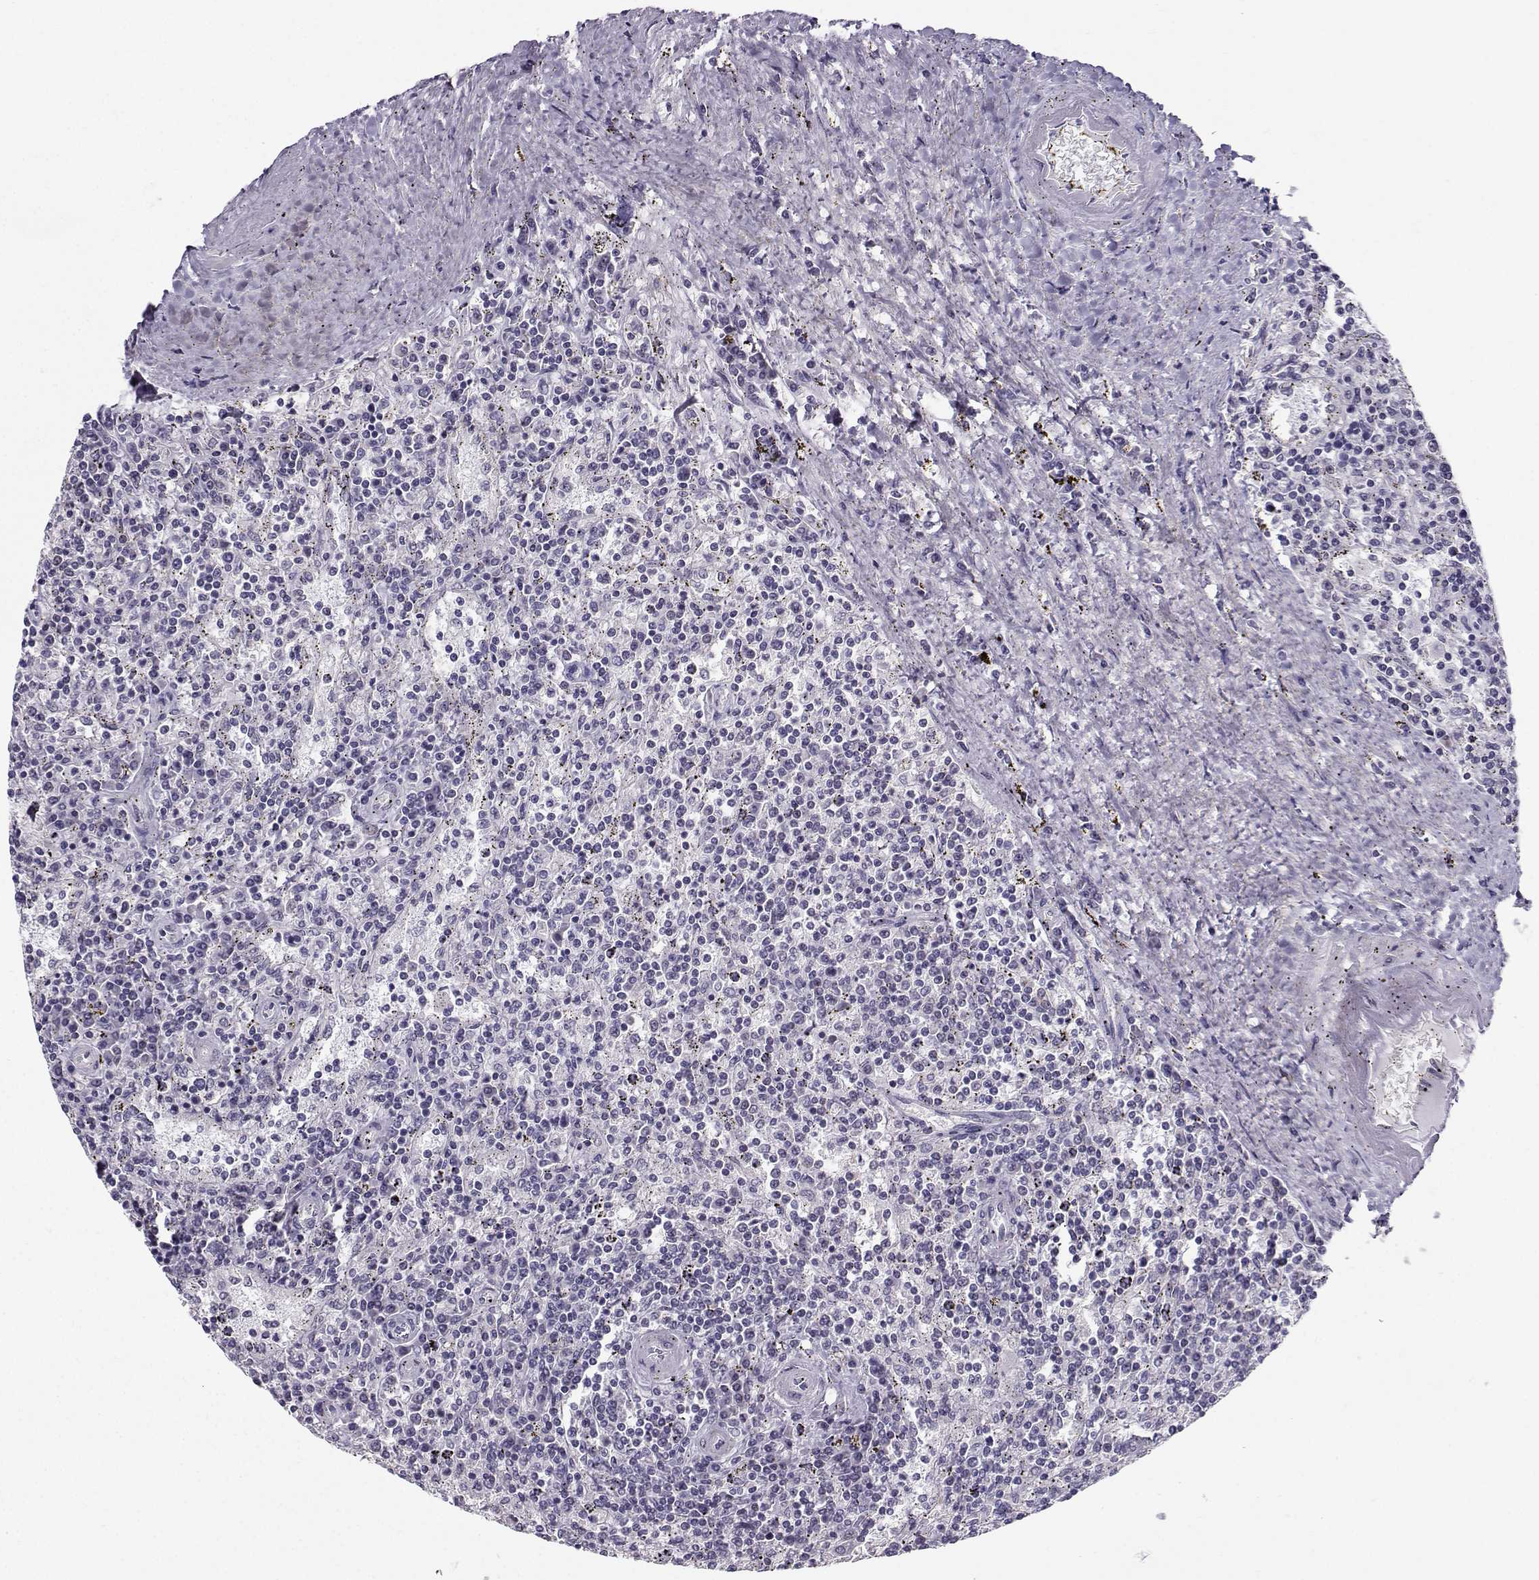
{"staining": {"intensity": "negative", "quantity": "none", "location": "none"}, "tissue": "lymphoma", "cell_type": "Tumor cells", "image_type": "cancer", "snomed": [{"axis": "morphology", "description": "Malignant lymphoma, non-Hodgkin's type, Low grade"}, {"axis": "topography", "description": "Spleen"}], "caption": "This is an immunohistochemistry image of lymphoma. There is no staining in tumor cells.", "gene": "TSPYL5", "patient": {"sex": "male", "age": 62}}